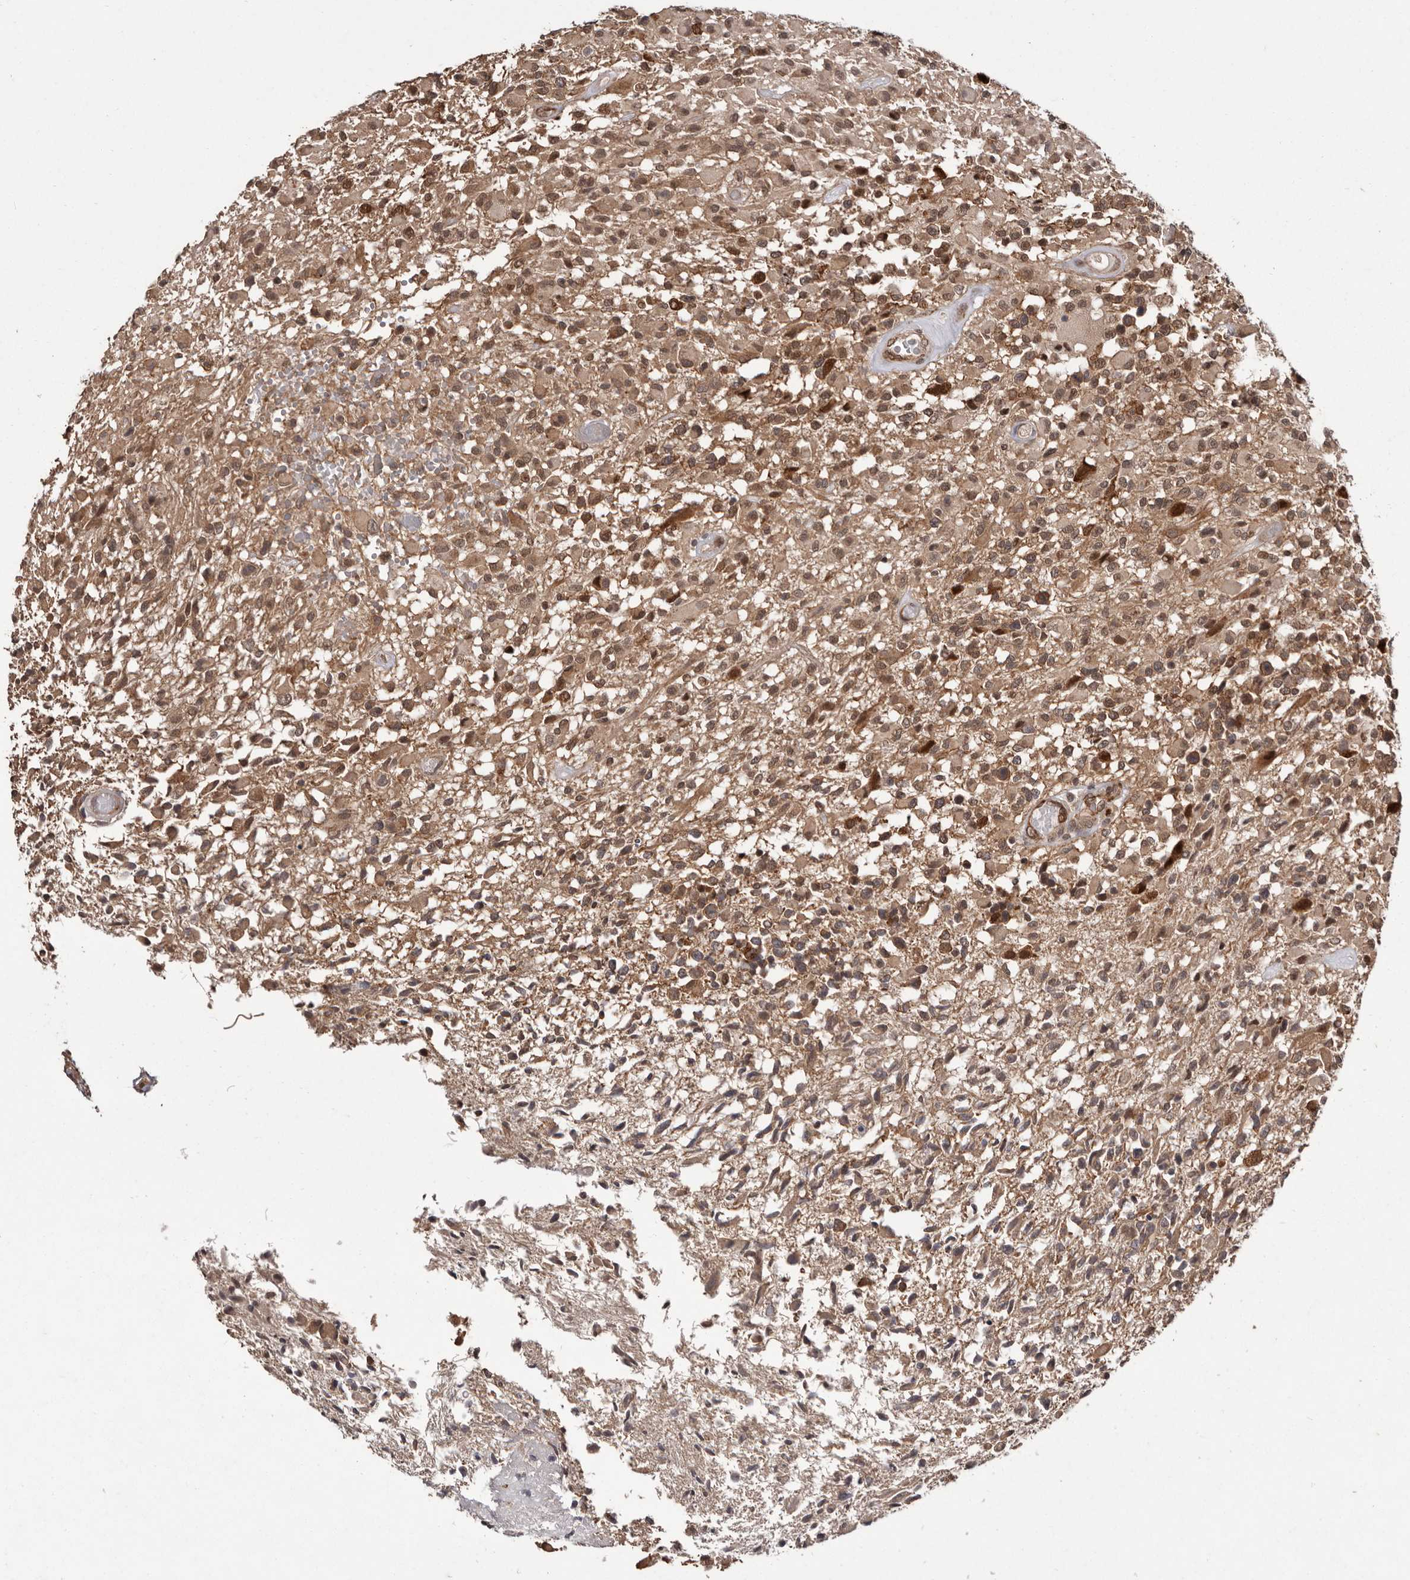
{"staining": {"intensity": "moderate", "quantity": ">75%", "location": "cytoplasmic/membranous"}, "tissue": "glioma", "cell_type": "Tumor cells", "image_type": "cancer", "snomed": [{"axis": "morphology", "description": "Glioma, malignant, High grade"}, {"axis": "morphology", "description": "Glioblastoma, NOS"}, {"axis": "topography", "description": "Brain"}], "caption": "Immunohistochemical staining of human glioma demonstrates medium levels of moderate cytoplasmic/membranous staining in approximately >75% of tumor cells. The staining was performed using DAB to visualize the protein expression in brown, while the nuclei were stained in blue with hematoxylin (Magnification: 20x).", "gene": "LRGUK", "patient": {"sex": "male", "age": 60}}